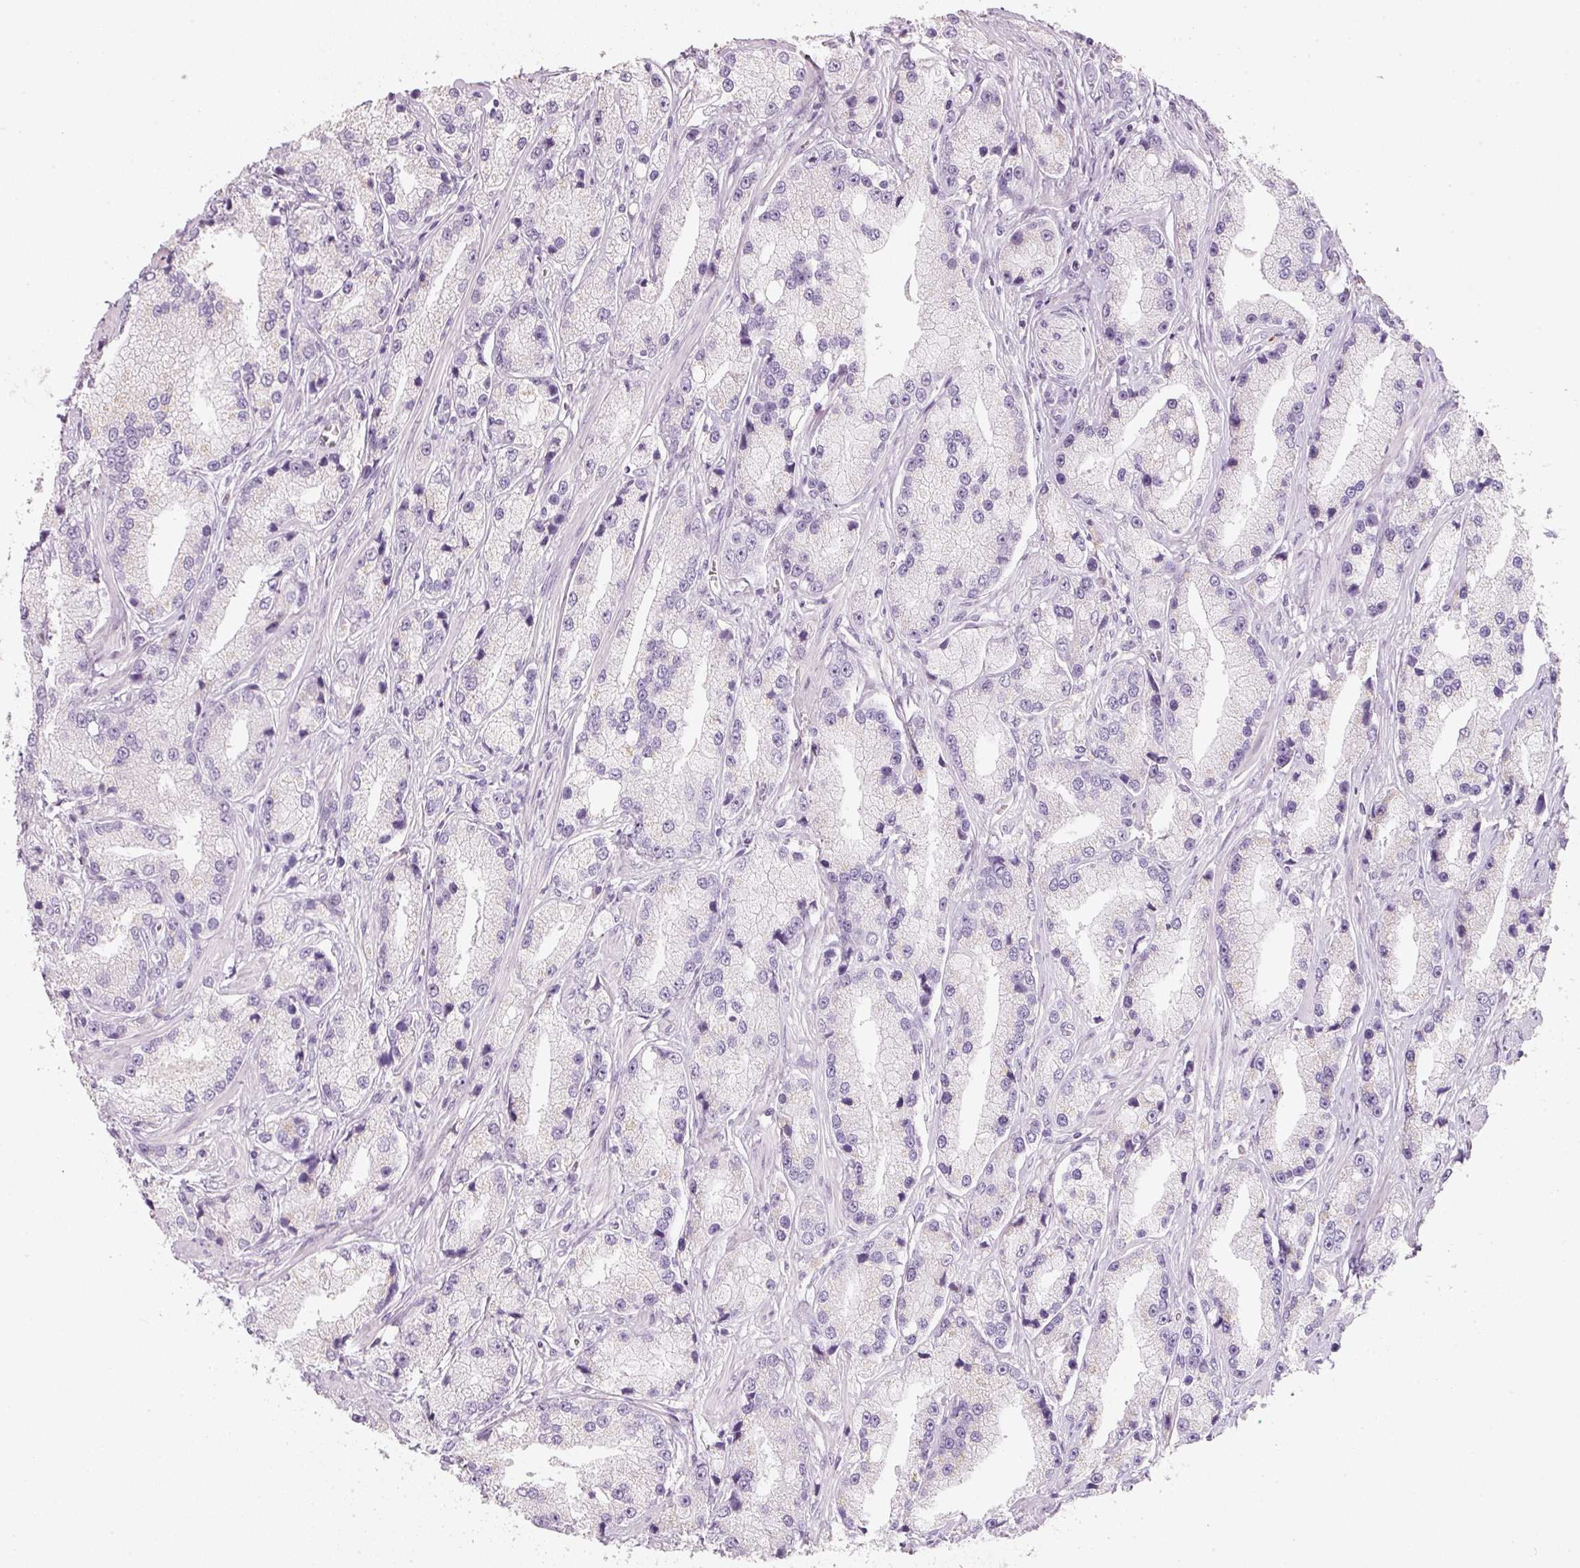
{"staining": {"intensity": "negative", "quantity": "none", "location": "none"}, "tissue": "prostate cancer", "cell_type": "Tumor cells", "image_type": "cancer", "snomed": [{"axis": "morphology", "description": "Adenocarcinoma, High grade"}, {"axis": "topography", "description": "Prostate"}], "caption": "The image reveals no significant staining in tumor cells of prostate cancer.", "gene": "ENSG00000206549", "patient": {"sex": "male", "age": 74}}